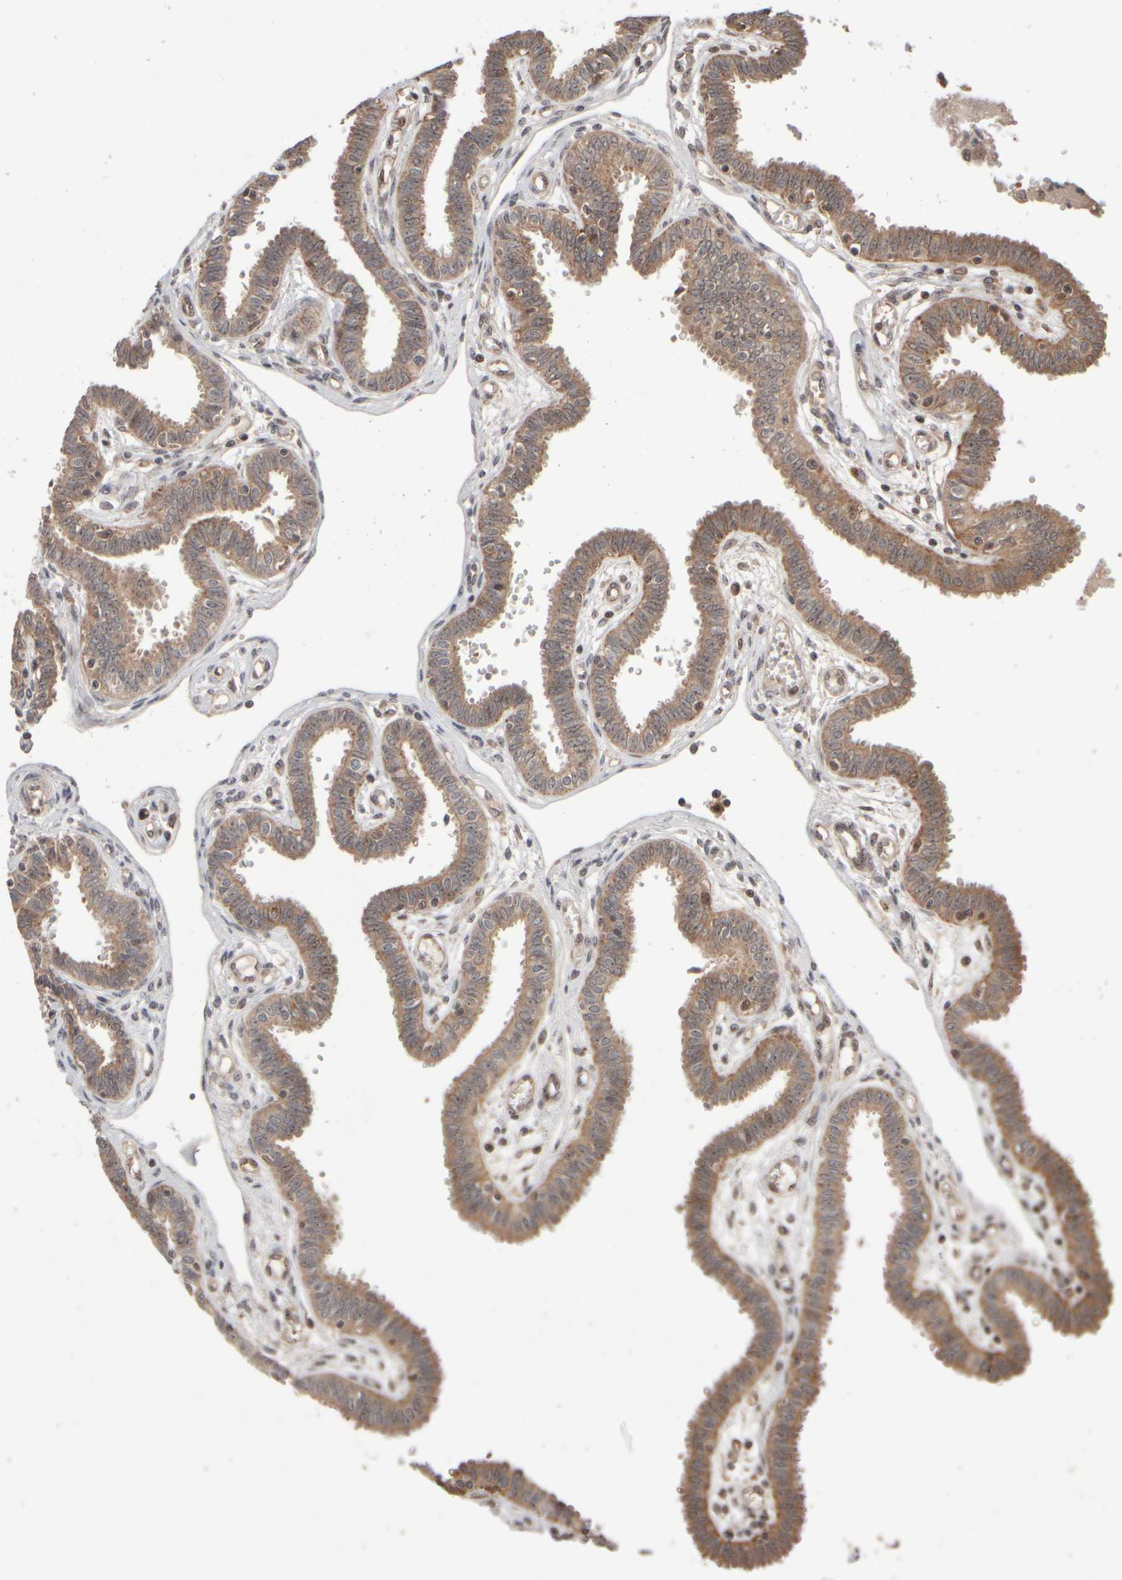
{"staining": {"intensity": "moderate", "quantity": ">75%", "location": "cytoplasmic/membranous"}, "tissue": "fallopian tube", "cell_type": "Glandular cells", "image_type": "normal", "snomed": [{"axis": "morphology", "description": "Normal tissue, NOS"}, {"axis": "topography", "description": "Fallopian tube"}], "caption": "A histopathology image of fallopian tube stained for a protein exhibits moderate cytoplasmic/membranous brown staining in glandular cells. (DAB (3,3'-diaminobenzidine) IHC with brightfield microscopy, high magnification).", "gene": "ABHD11", "patient": {"sex": "female", "age": 32}}